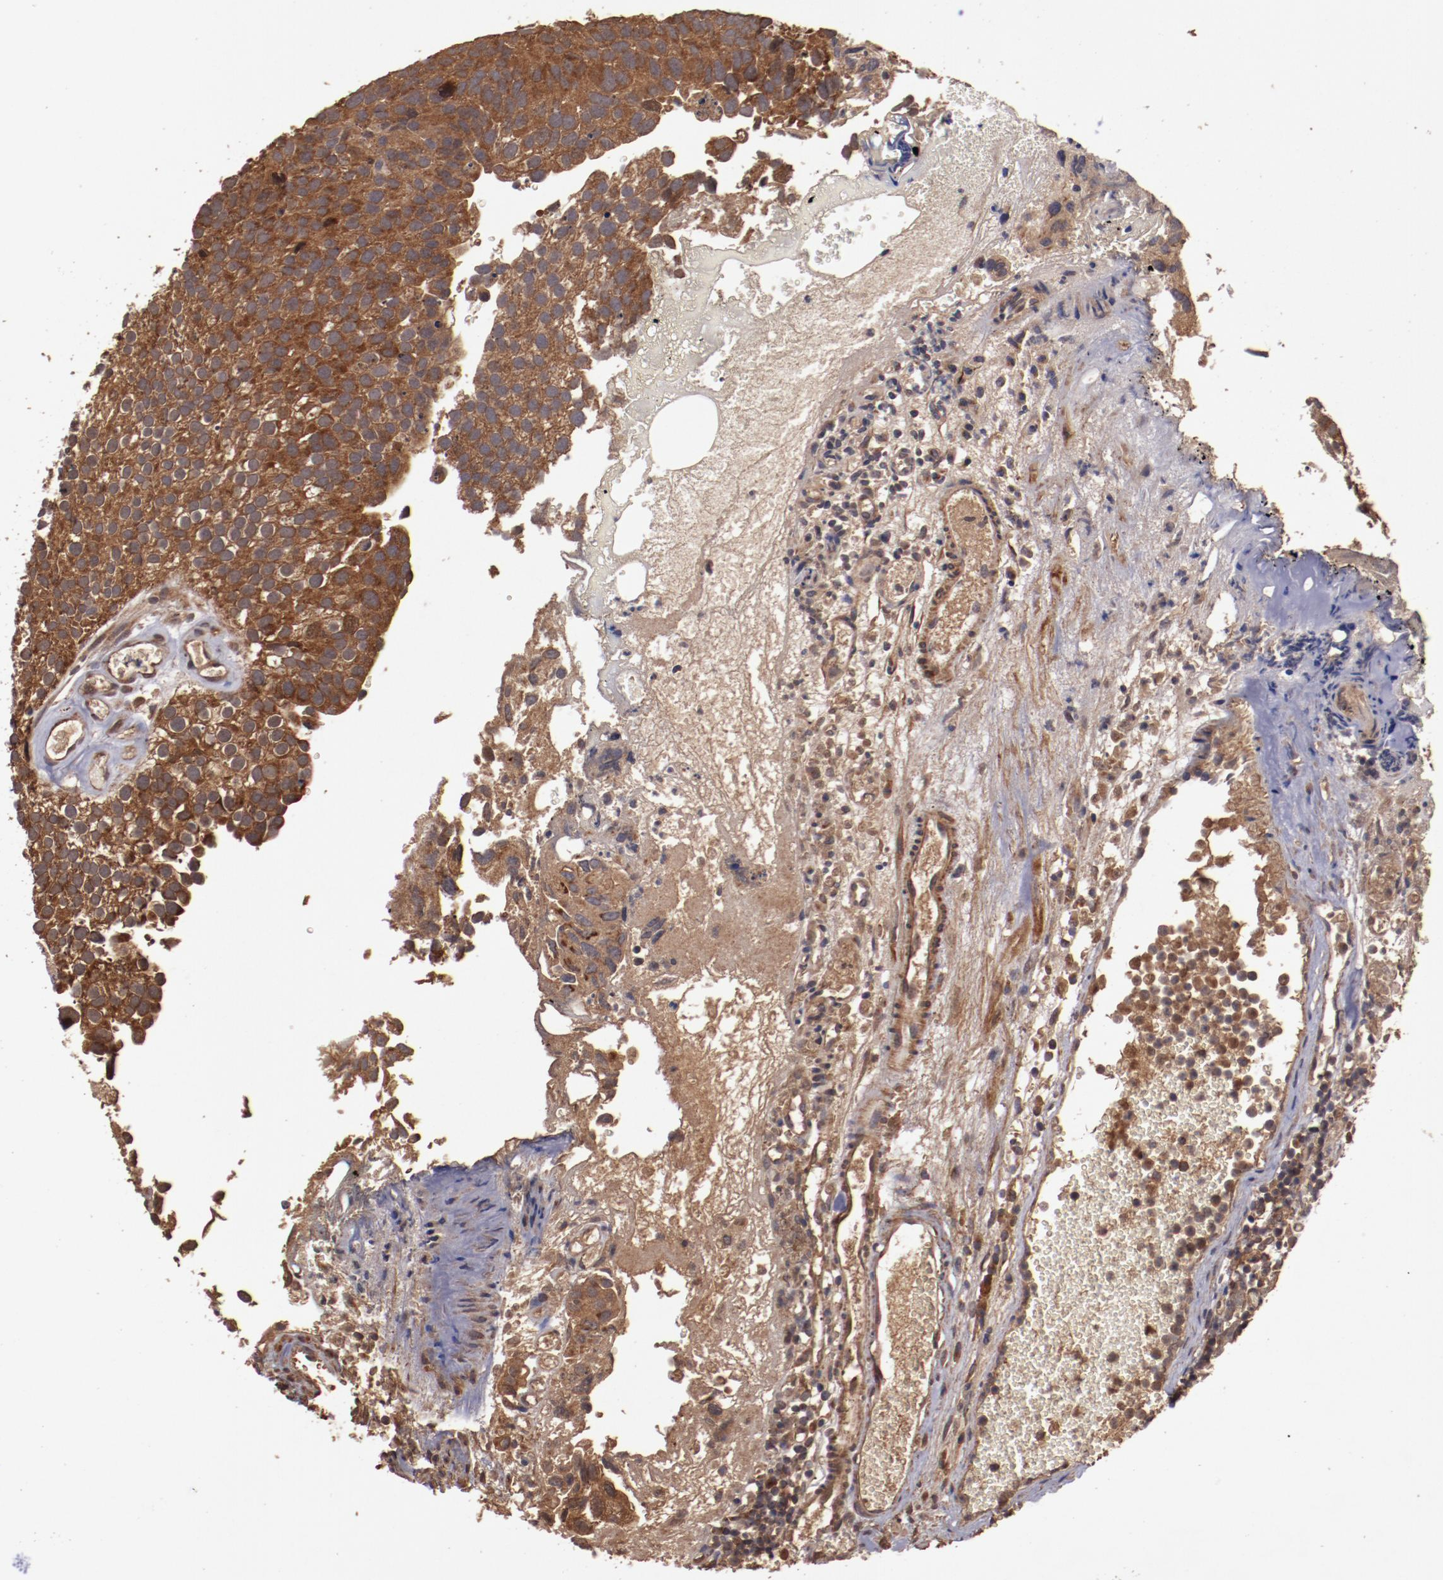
{"staining": {"intensity": "strong", "quantity": ">75%", "location": "cytoplasmic/membranous"}, "tissue": "urothelial cancer", "cell_type": "Tumor cells", "image_type": "cancer", "snomed": [{"axis": "morphology", "description": "Urothelial carcinoma, High grade"}, {"axis": "topography", "description": "Urinary bladder"}], "caption": "High-magnification brightfield microscopy of urothelial cancer stained with DAB (3,3'-diaminobenzidine) (brown) and counterstained with hematoxylin (blue). tumor cells exhibit strong cytoplasmic/membranous positivity is appreciated in about>75% of cells.", "gene": "TXNDC16", "patient": {"sex": "male", "age": 72}}